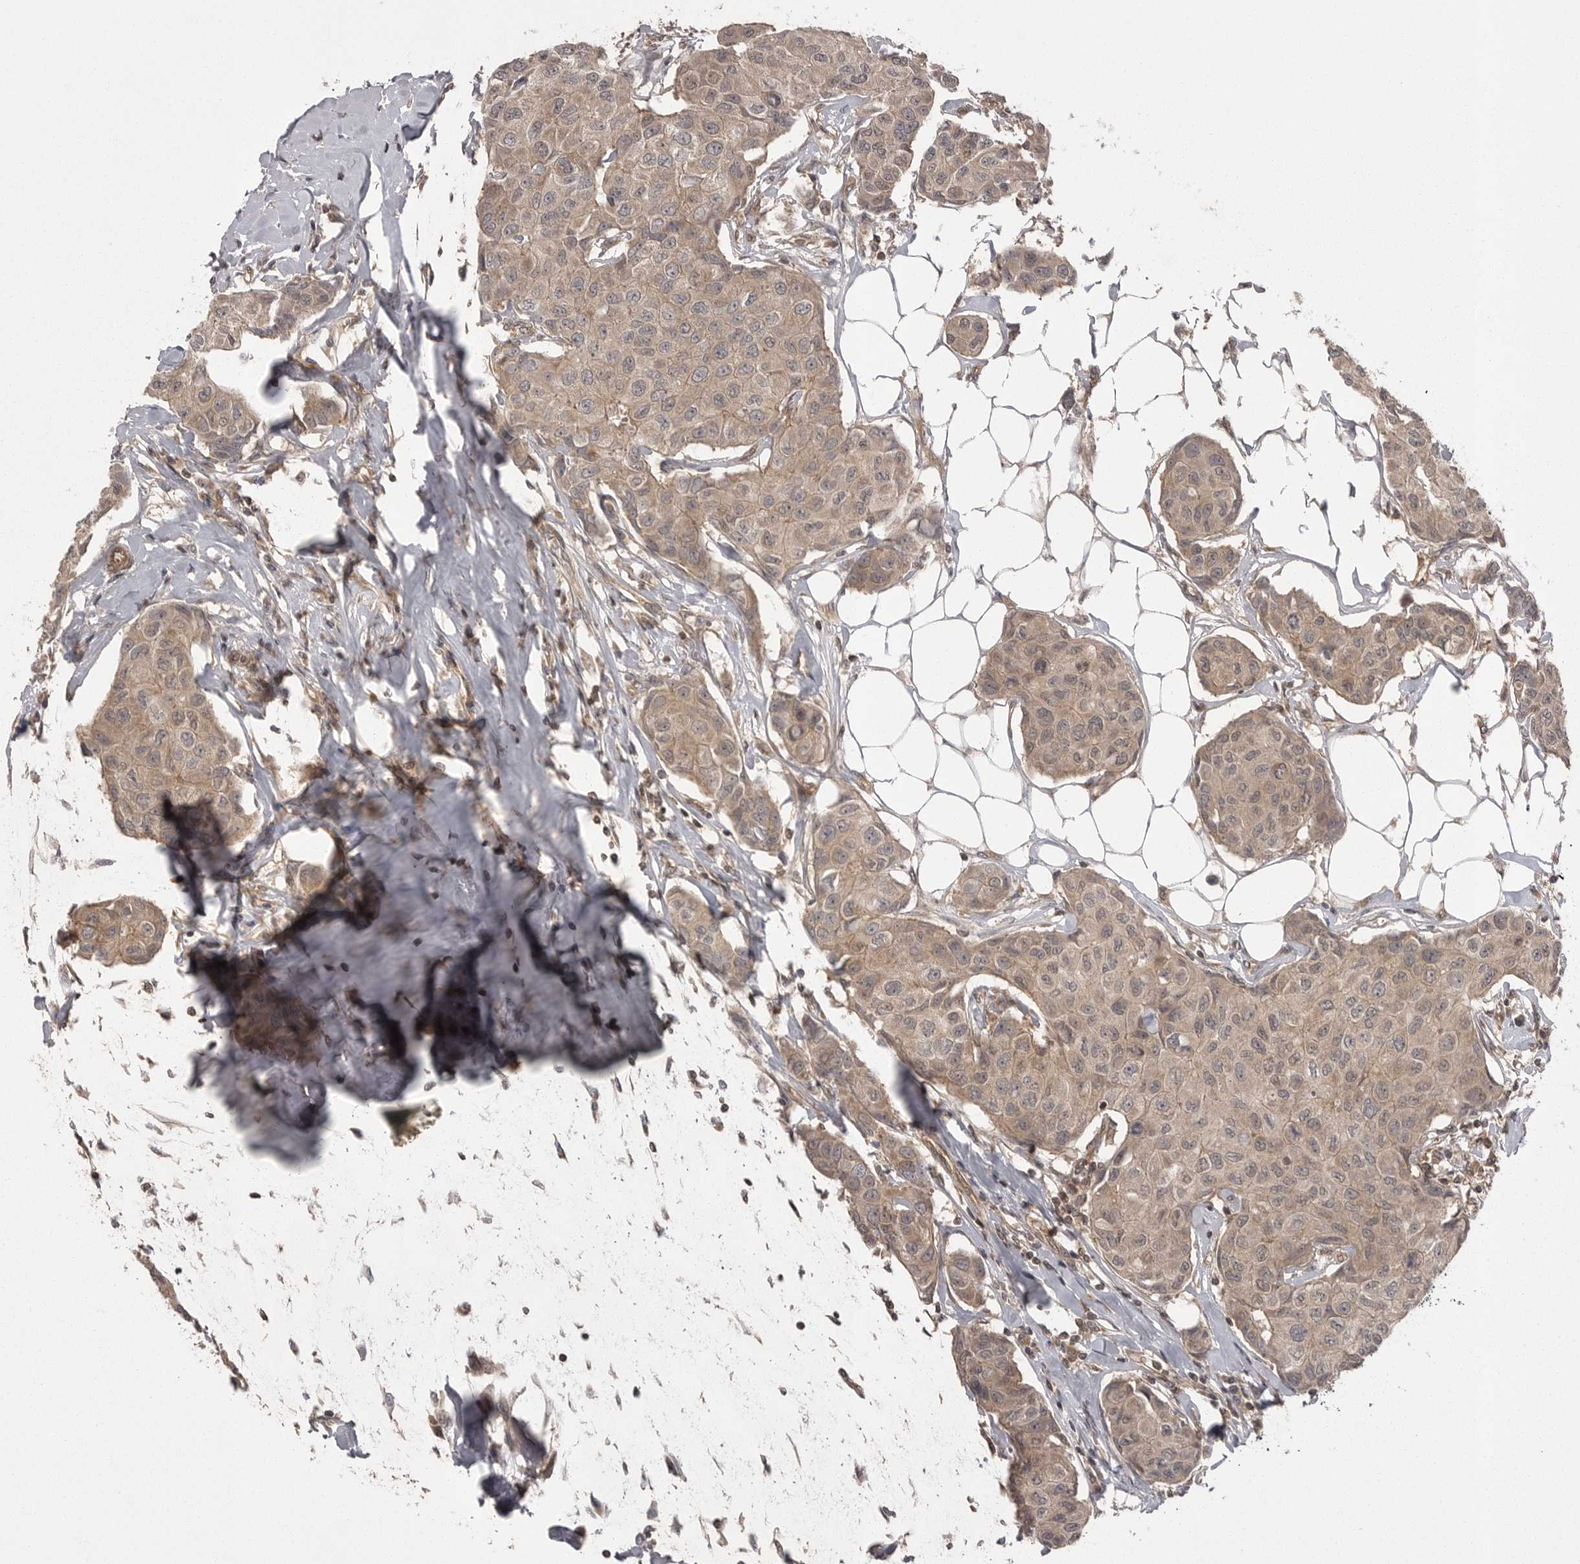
{"staining": {"intensity": "weak", "quantity": ">75%", "location": "cytoplasmic/membranous"}, "tissue": "breast cancer", "cell_type": "Tumor cells", "image_type": "cancer", "snomed": [{"axis": "morphology", "description": "Duct carcinoma"}, {"axis": "topography", "description": "Breast"}], "caption": "Immunohistochemistry micrograph of human breast cancer (infiltrating ductal carcinoma) stained for a protein (brown), which reveals low levels of weak cytoplasmic/membranous staining in approximately >75% of tumor cells.", "gene": "STK24", "patient": {"sex": "female", "age": 80}}